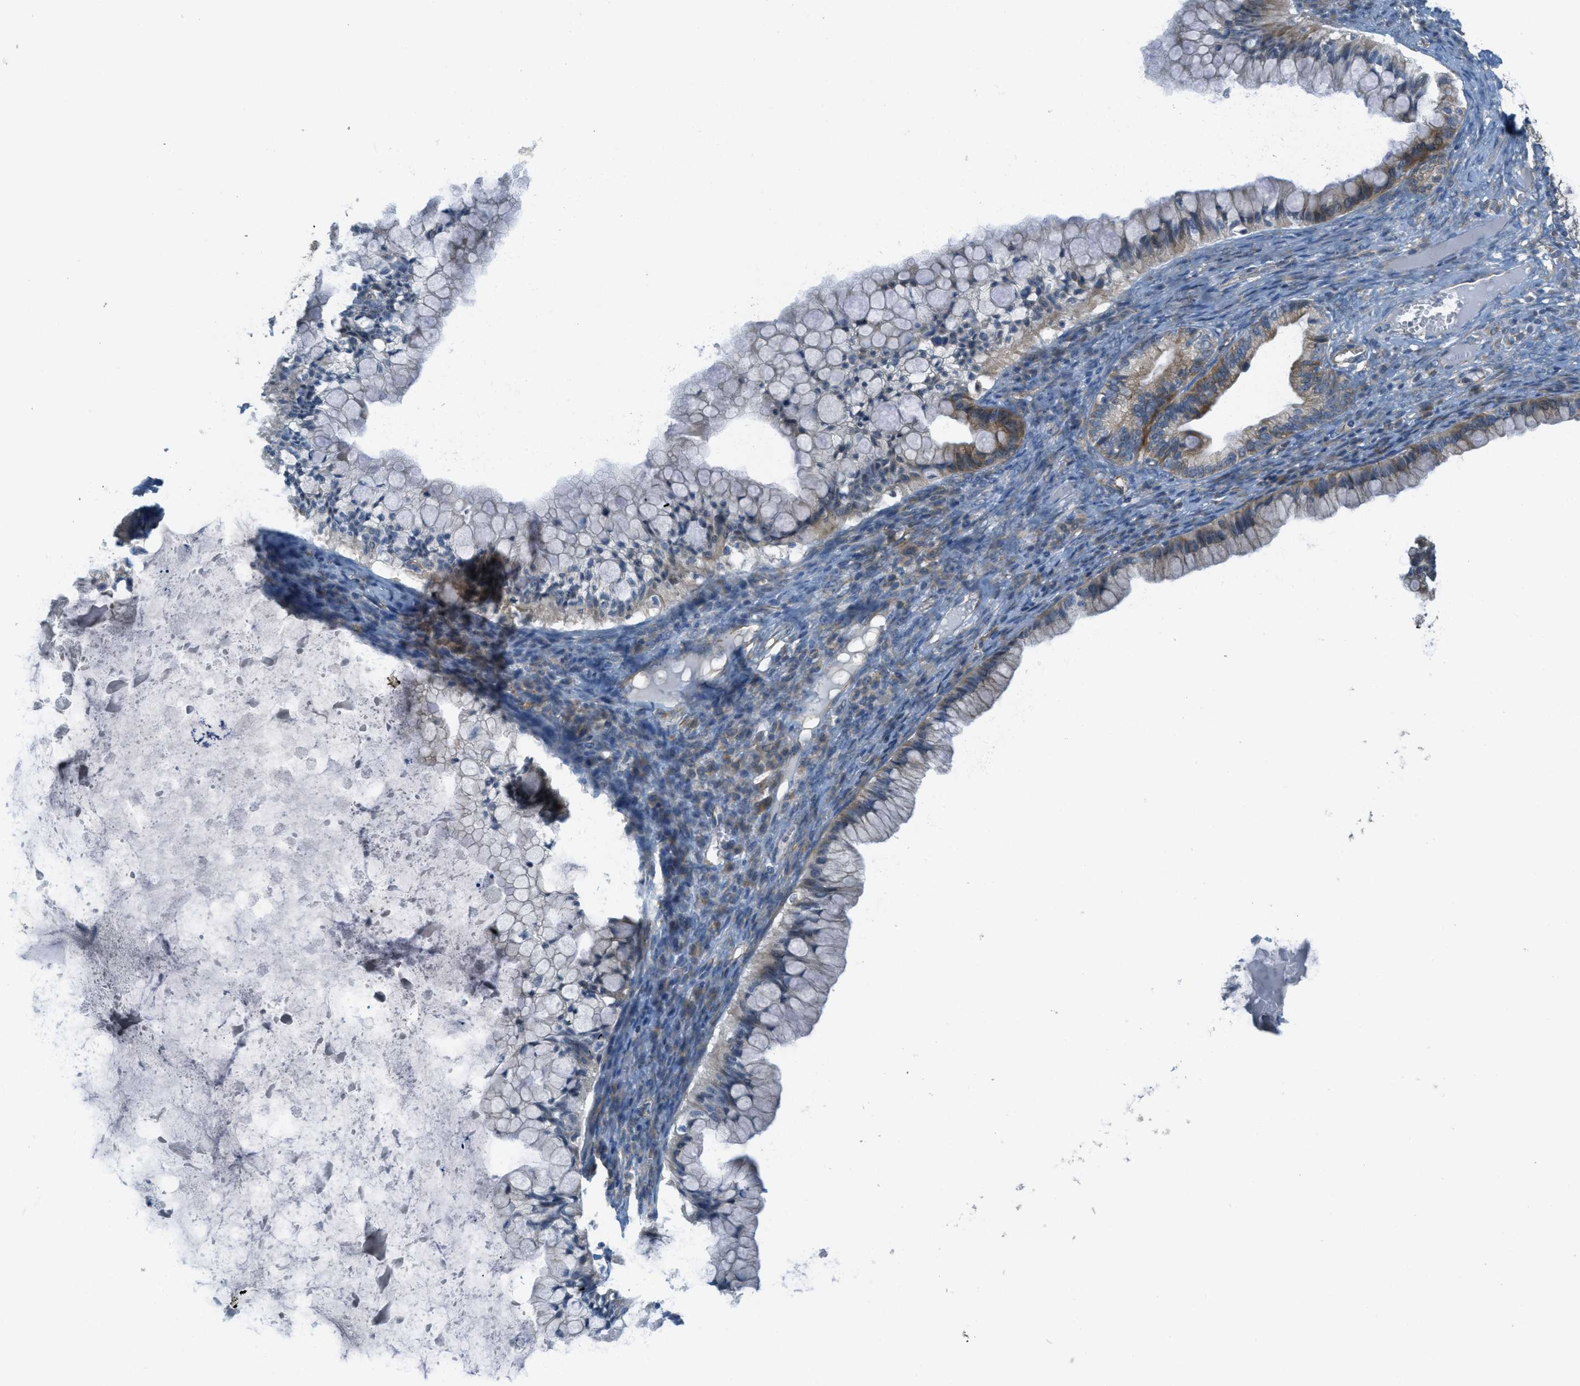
{"staining": {"intensity": "weak", "quantity": "<25%", "location": "cytoplasmic/membranous"}, "tissue": "ovarian cancer", "cell_type": "Tumor cells", "image_type": "cancer", "snomed": [{"axis": "morphology", "description": "Cystadenocarcinoma, mucinous, NOS"}, {"axis": "topography", "description": "Ovary"}], "caption": "Tumor cells show no significant expression in ovarian mucinous cystadenocarcinoma.", "gene": "JCAD", "patient": {"sex": "female", "age": 57}}